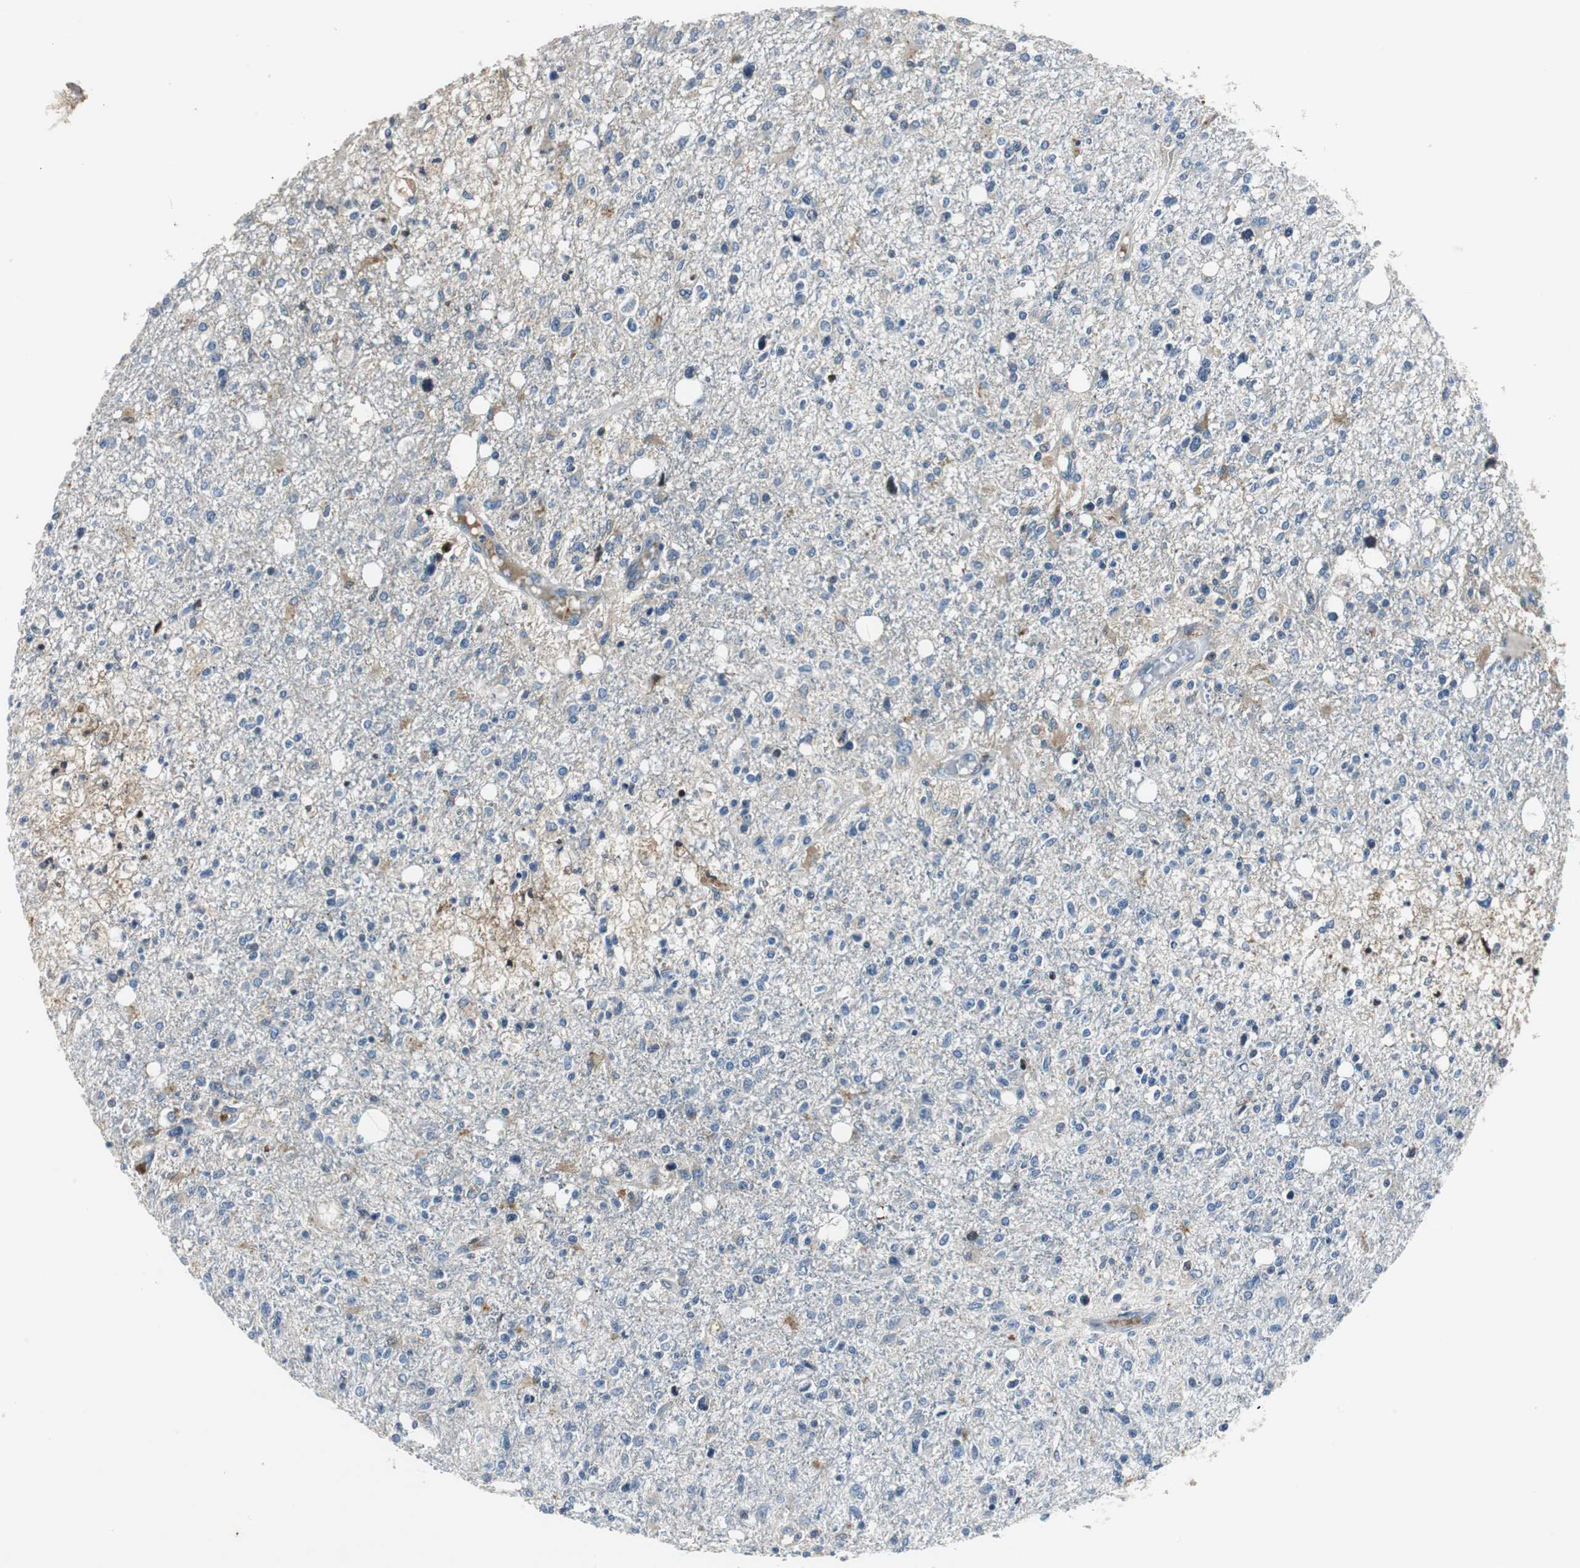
{"staining": {"intensity": "negative", "quantity": "none", "location": "none"}, "tissue": "glioma", "cell_type": "Tumor cells", "image_type": "cancer", "snomed": [{"axis": "morphology", "description": "Glioma, malignant, High grade"}, {"axis": "topography", "description": "Cerebral cortex"}], "caption": "An immunohistochemistry photomicrograph of glioma is shown. There is no staining in tumor cells of glioma.", "gene": "ORM1", "patient": {"sex": "male", "age": 76}}